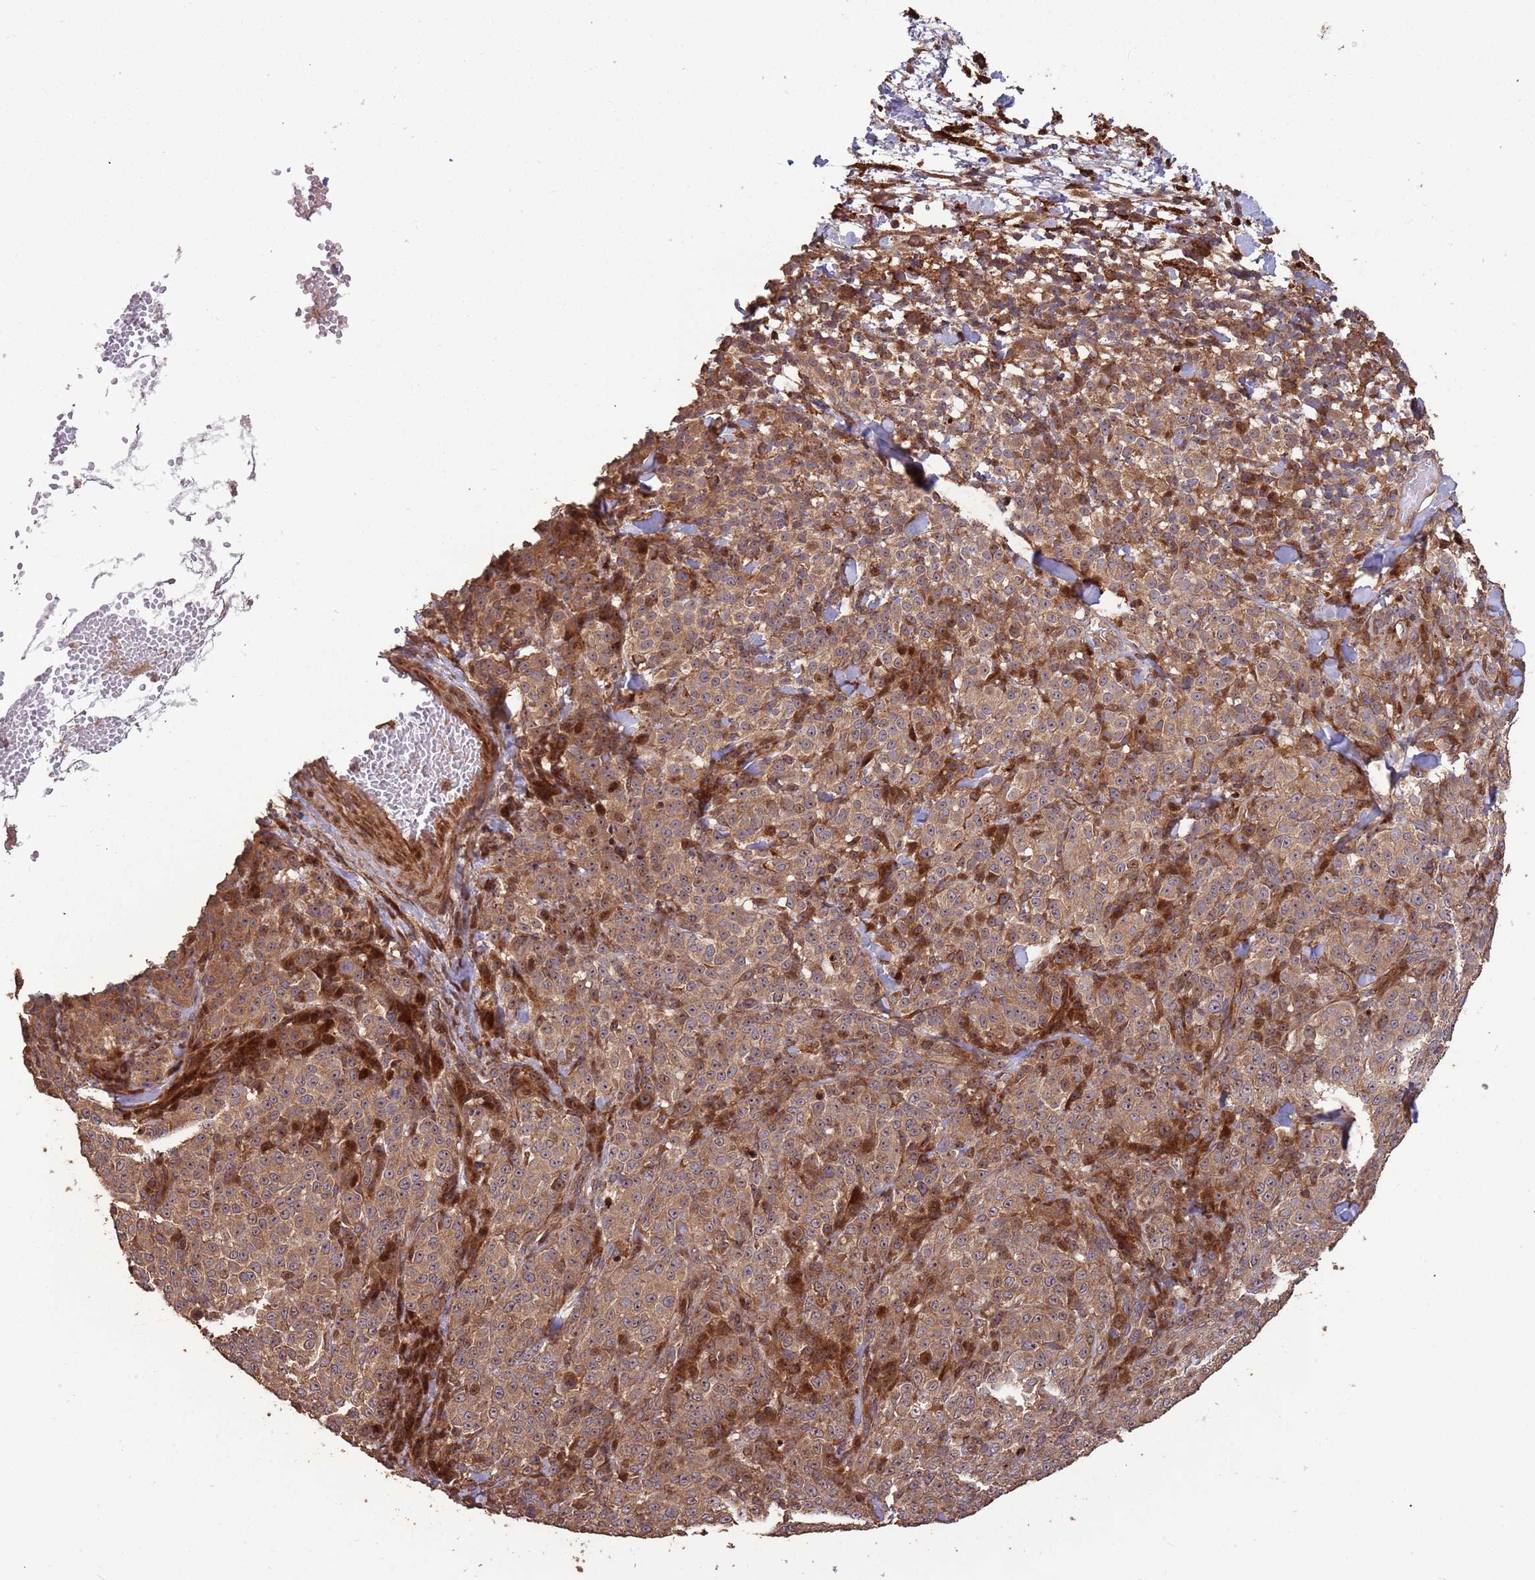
{"staining": {"intensity": "moderate", "quantity": ">75%", "location": "cytoplasmic/membranous"}, "tissue": "melanoma", "cell_type": "Tumor cells", "image_type": "cancer", "snomed": [{"axis": "morphology", "description": "Normal tissue, NOS"}, {"axis": "morphology", "description": "Malignant melanoma, NOS"}, {"axis": "topography", "description": "Skin"}], "caption": "This micrograph displays immunohistochemistry (IHC) staining of human malignant melanoma, with medium moderate cytoplasmic/membranous expression in approximately >75% of tumor cells.", "gene": "ZNF428", "patient": {"sex": "female", "age": 34}}